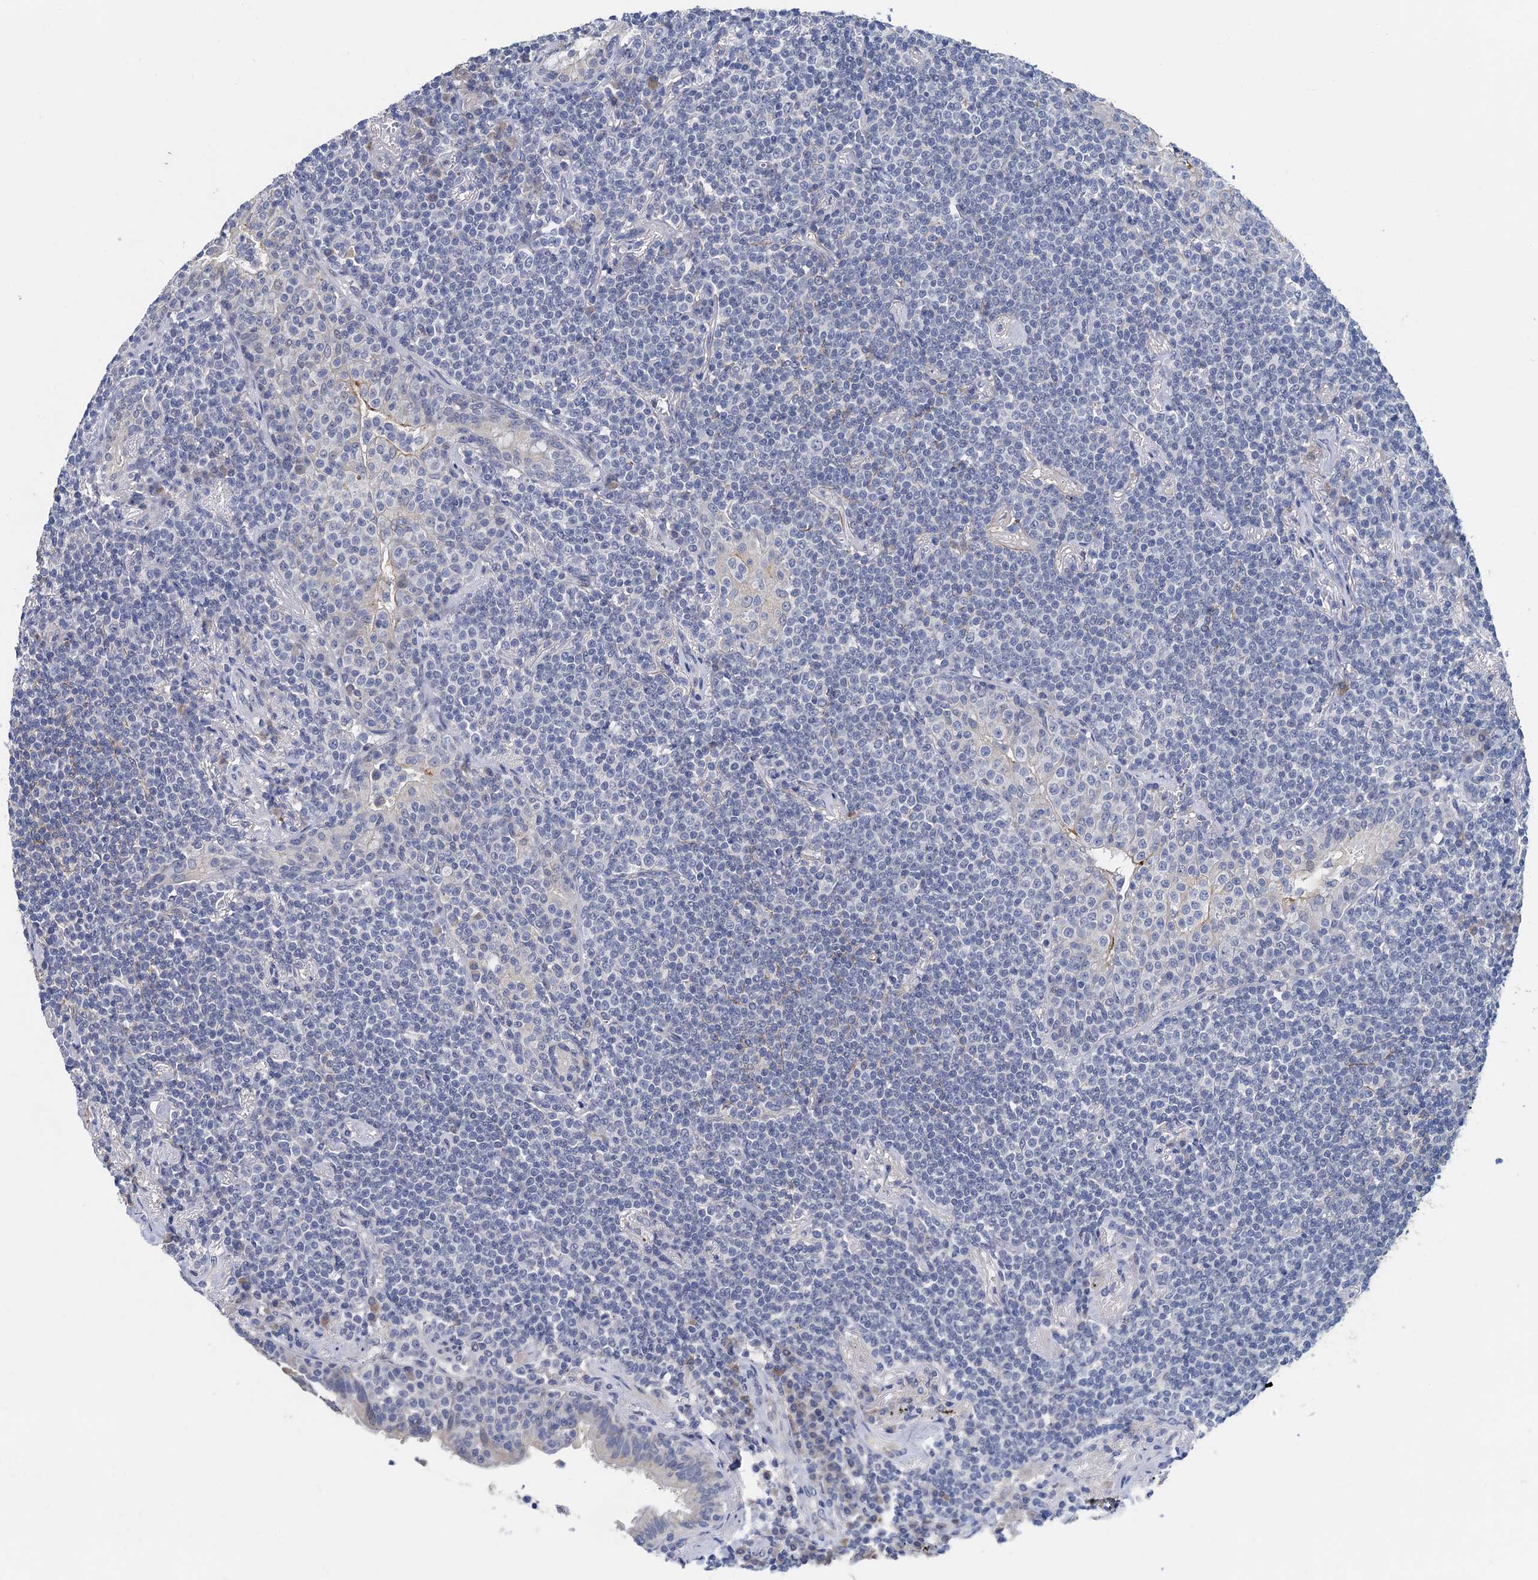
{"staining": {"intensity": "negative", "quantity": "none", "location": "none"}, "tissue": "lymphoma", "cell_type": "Tumor cells", "image_type": "cancer", "snomed": [{"axis": "morphology", "description": "Malignant lymphoma, non-Hodgkin's type, Low grade"}, {"axis": "topography", "description": "Lung"}], "caption": "Protein analysis of malignant lymphoma, non-Hodgkin's type (low-grade) shows no significant expression in tumor cells.", "gene": "TMEM39B", "patient": {"sex": "female", "age": 71}}